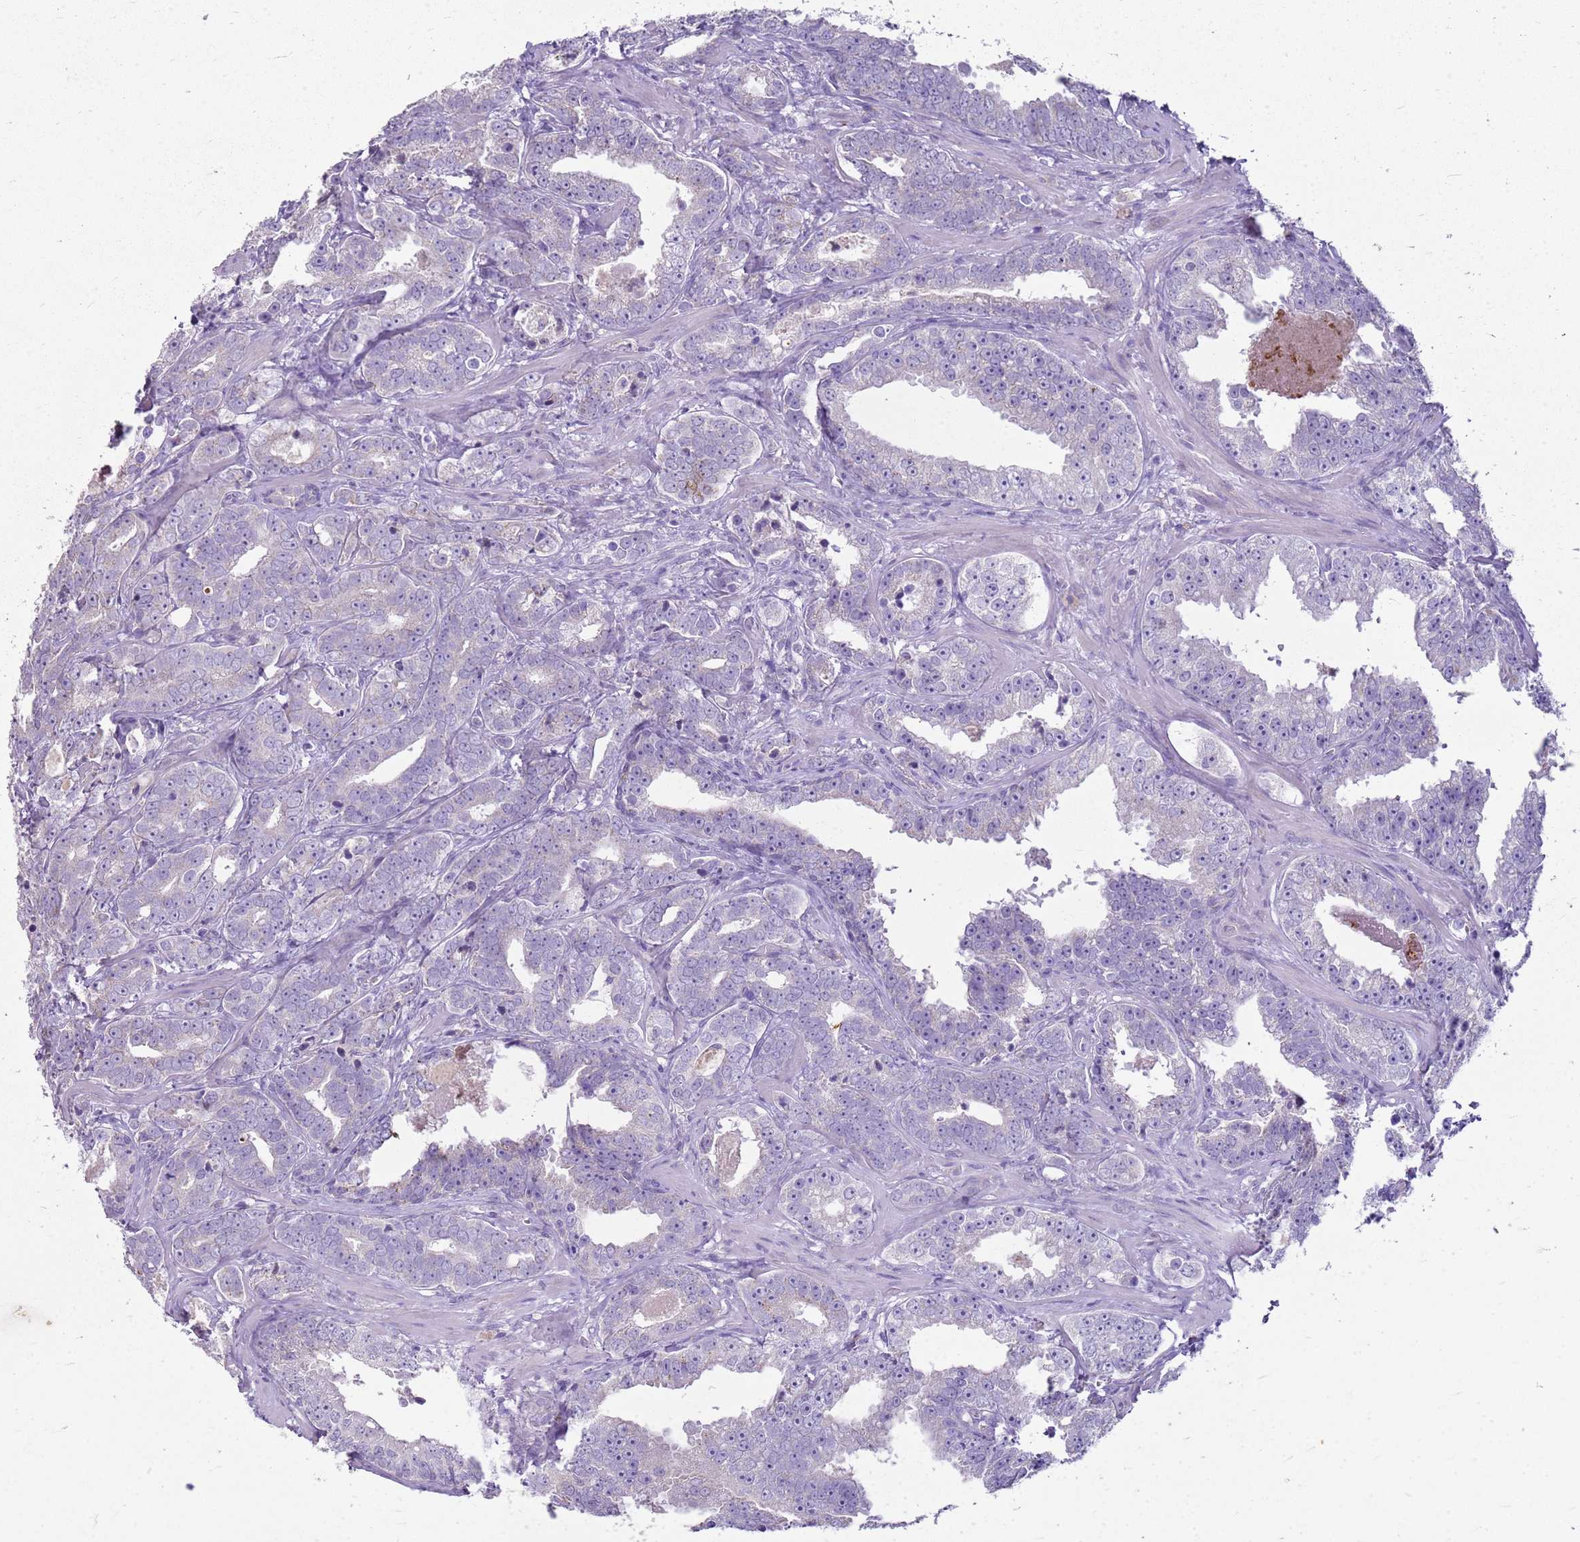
{"staining": {"intensity": "negative", "quantity": "none", "location": "none"}, "tissue": "prostate cancer", "cell_type": "Tumor cells", "image_type": "cancer", "snomed": [{"axis": "morphology", "description": "Adenocarcinoma, High grade"}, {"axis": "topography", "description": "Prostate"}], "caption": "Micrograph shows no significant protein positivity in tumor cells of prostate high-grade adenocarcinoma.", "gene": "FABP2", "patient": {"sex": "male", "age": 62}}